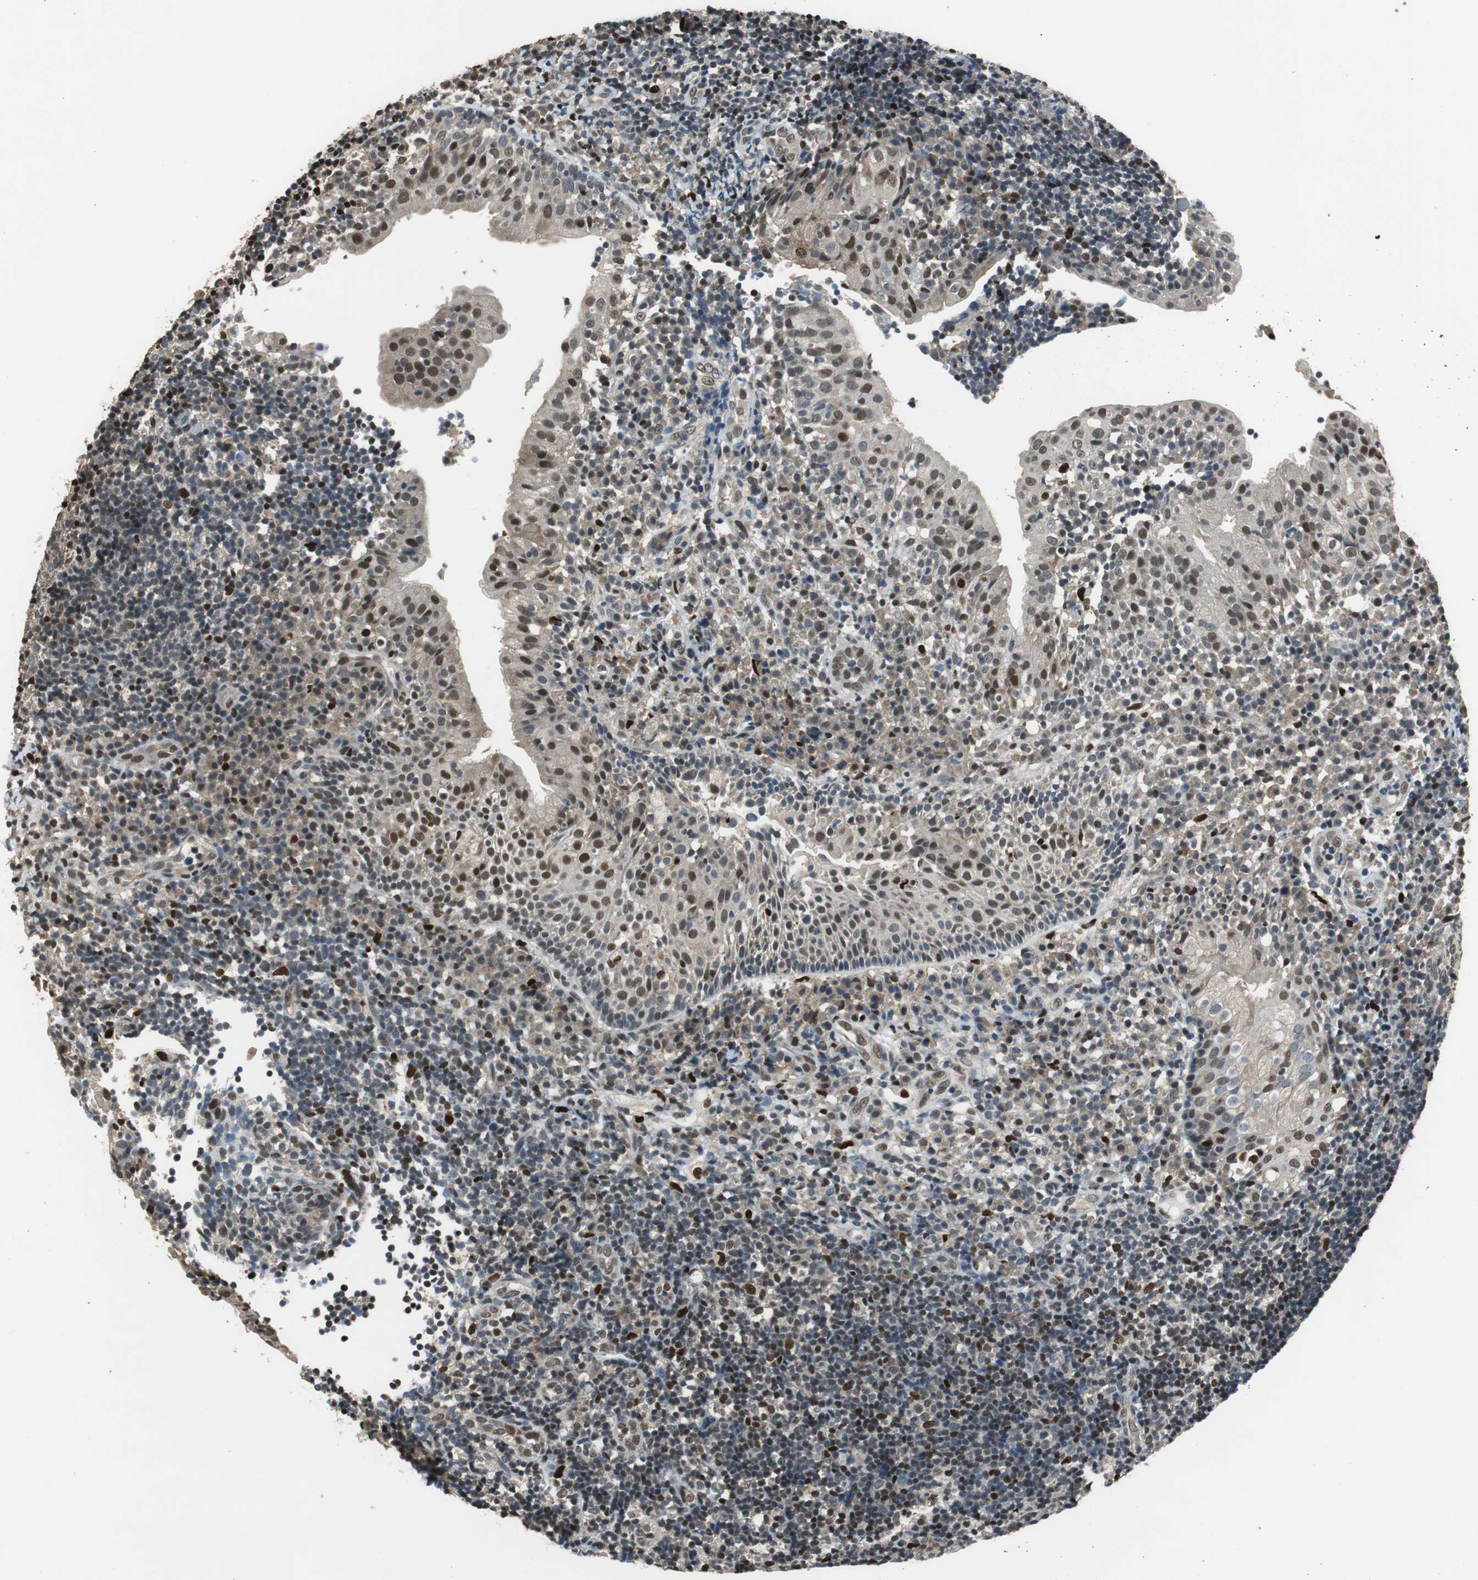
{"staining": {"intensity": "moderate", "quantity": "25%-75%", "location": "cytoplasmic/membranous,nuclear"}, "tissue": "tonsil", "cell_type": "Germinal center cells", "image_type": "normal", "snomed": [{"axis": "morphology", "description": "Normal tissue, NOS"}, {"axis": "topography", "description": "Tonsil"}], "caption": "This photomicrograph demonstrates IHC staining of unremarkable human tonsil, with medium moderate cytoplasmic/membranous,nuclear staining in about 25%-75% of germinal center cells.", "gene": "MAFB", "patient": {"sex": "female", "age": 40}}